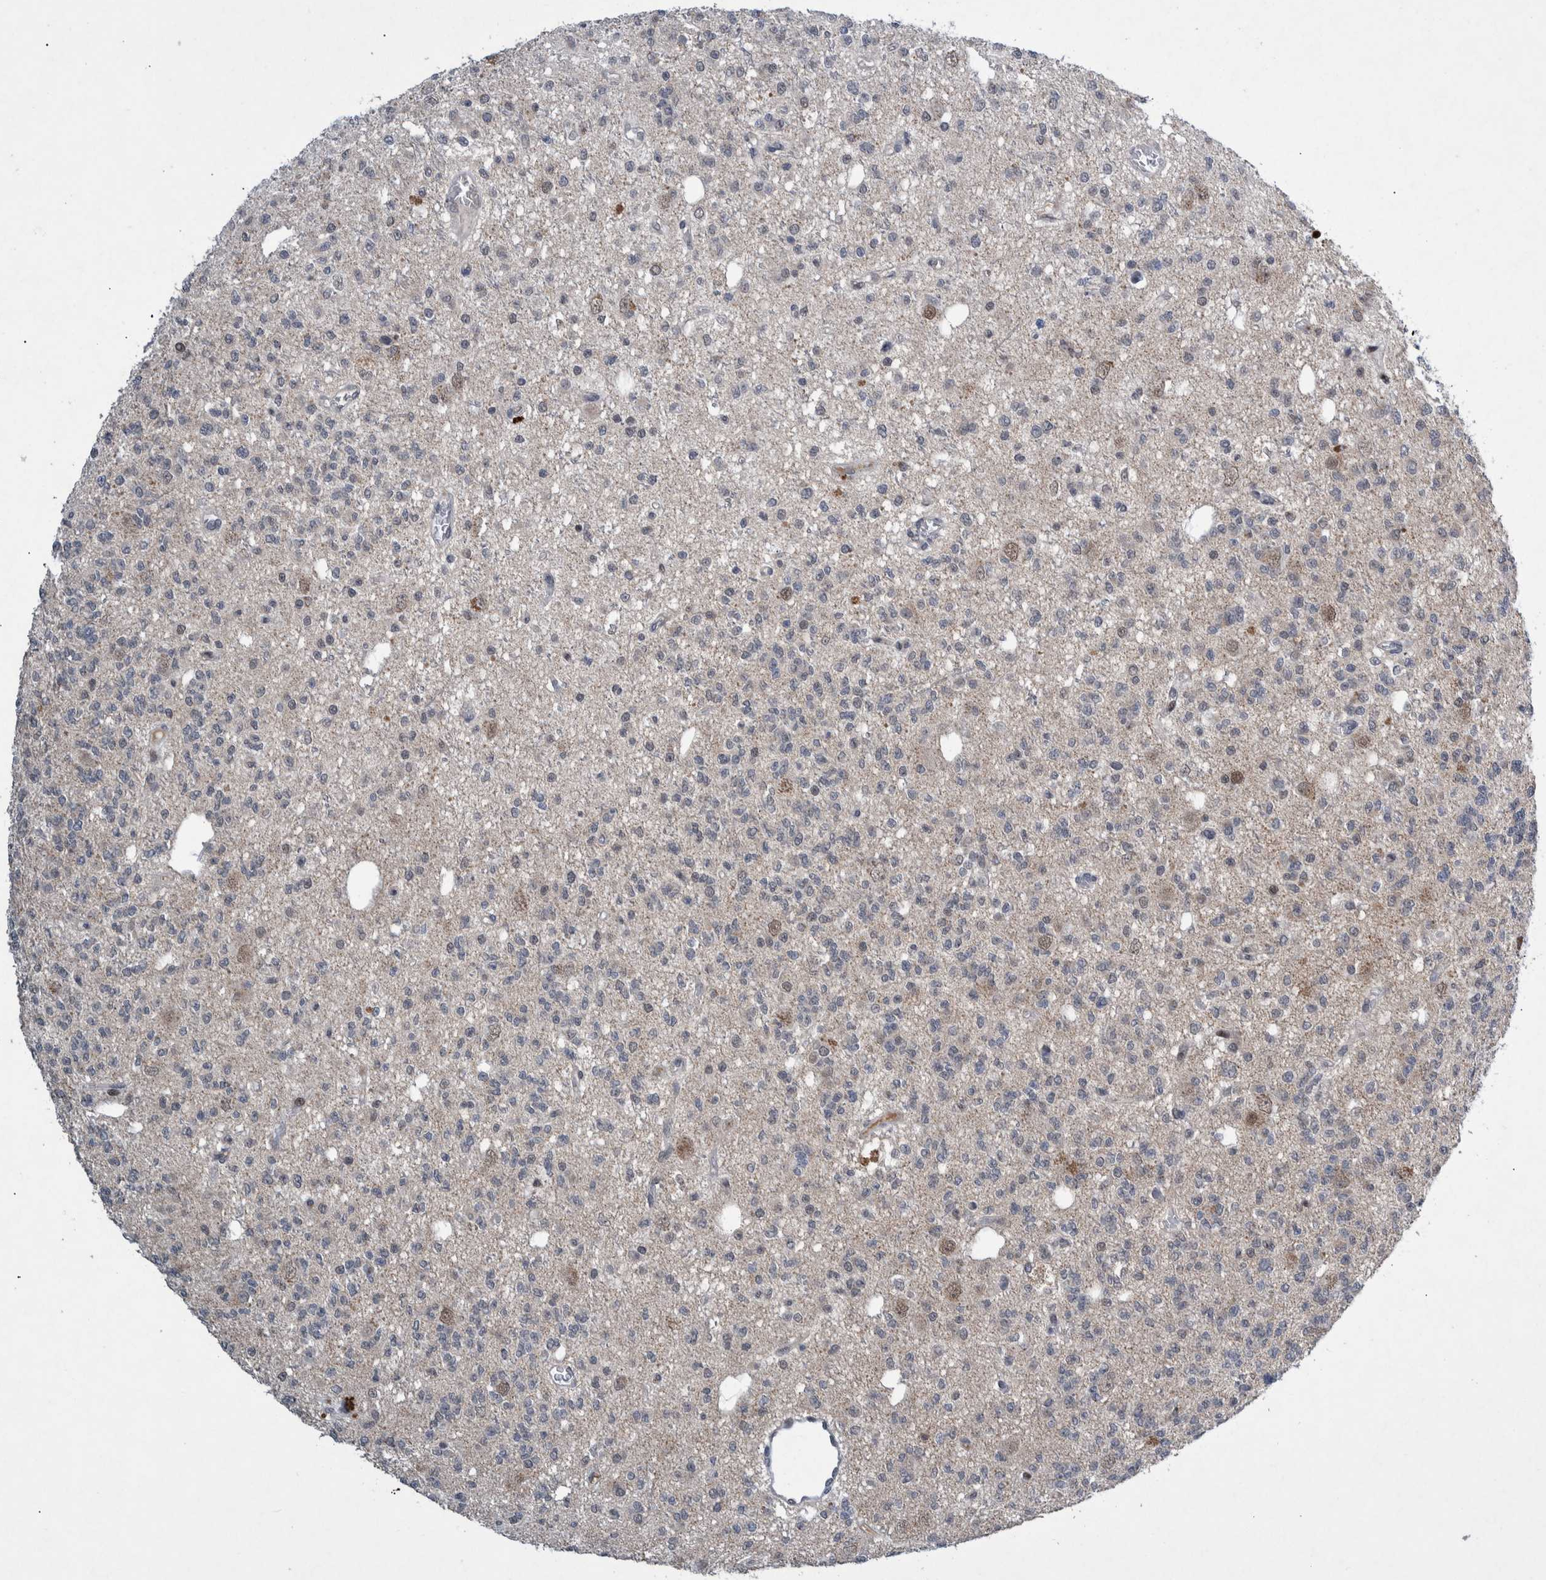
{"staining": {"intensity": "weak", "quantity": "<25%", "location": "nuclear"}, "tissue": "glioma", "cell_type": "Tumor cells", "image_type": "cancer", "snomed": [{"axis": "morphology", "description": "Glioma, malignant, Low grade"}, {"axis": "topography", "description": "Brain"}], "caption": "IHC of human glioma exhibits no positivity in tumor cells.", "gene": "ESRP1", "patient": {"sex": "male", "age": 38}}